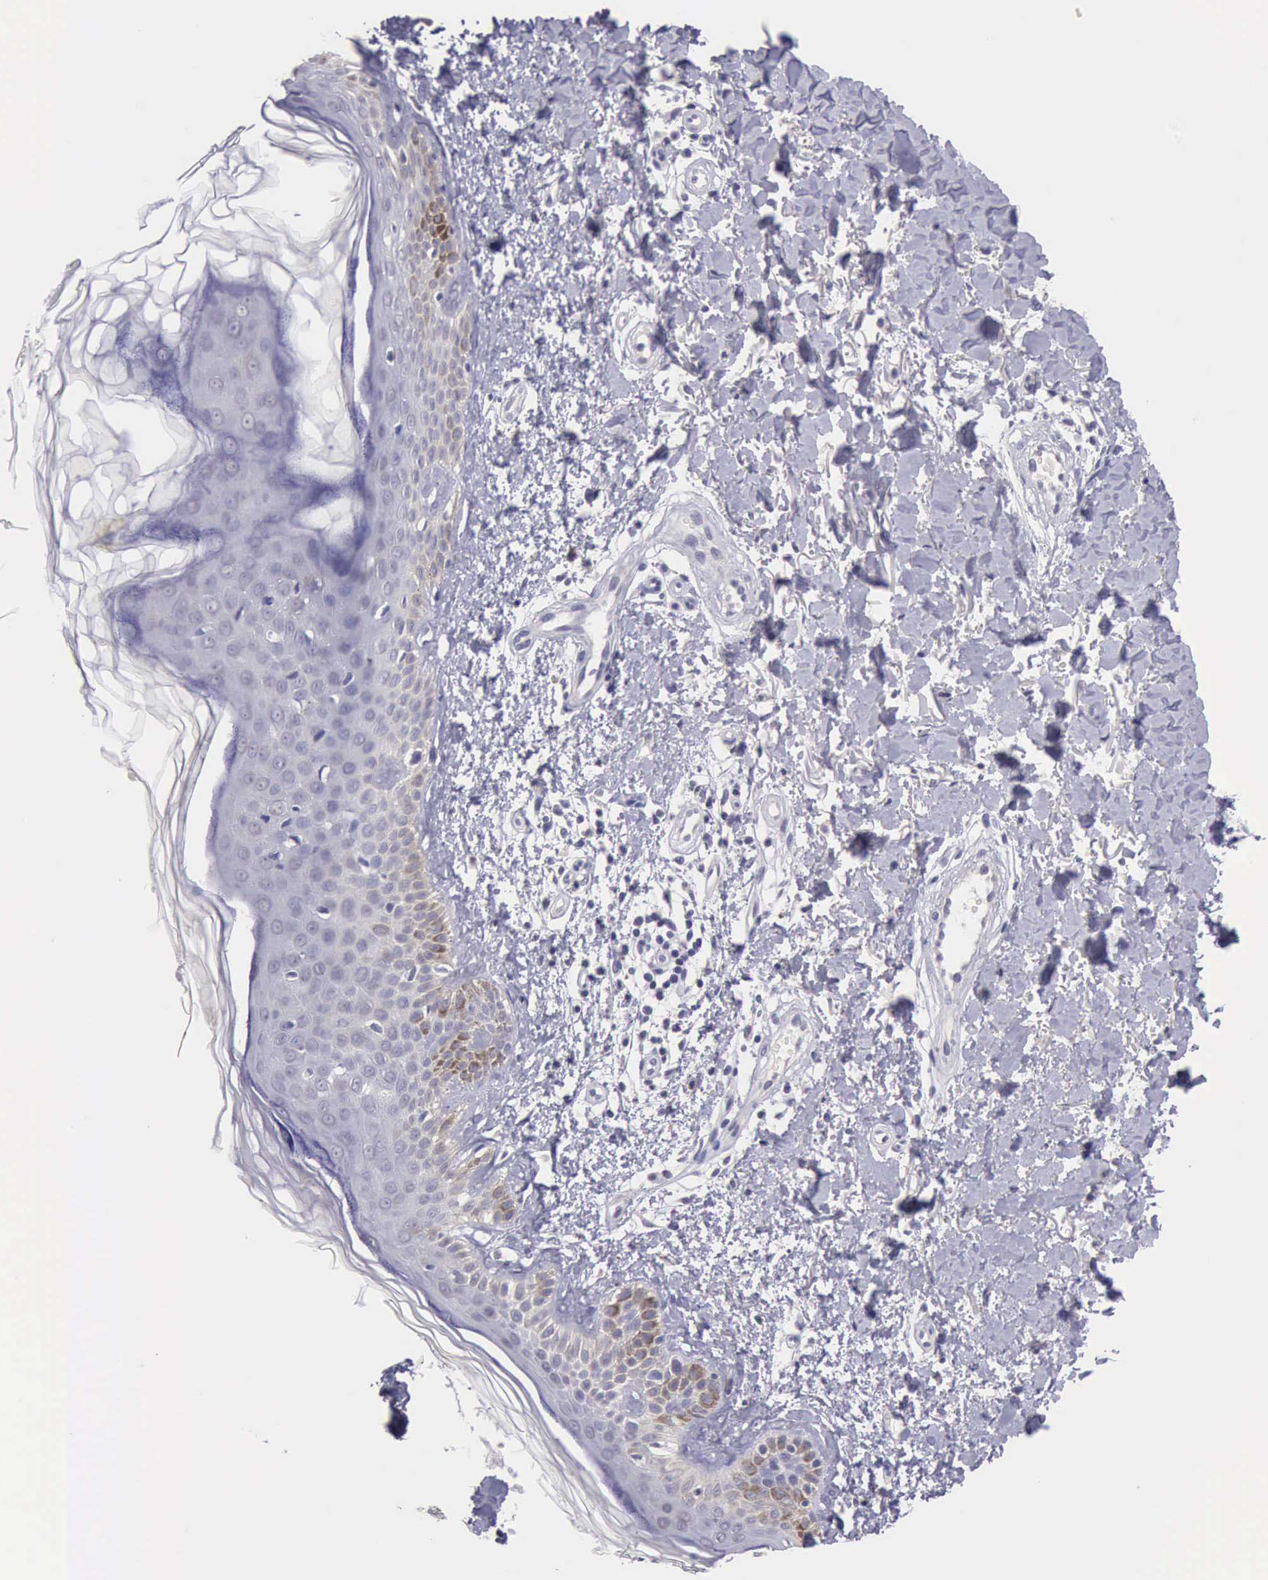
{"staining": {"intensity": "negative", "quantity": "none", "location": "none"}, "tissue": "melanoma", "cell_type": "Tumor cells", "image_type": "cancer", "snomed": [{"axis": "morphology", "description": "Malignant melanoma, NOS"}, {"axis": "topography", "description": "Skin"}], "caption": "The micrograph exhibits no significant positivity in tumor cells of melanoma.", "gene": "KCND1", "patient": {"sex": "male", "age": 49}}